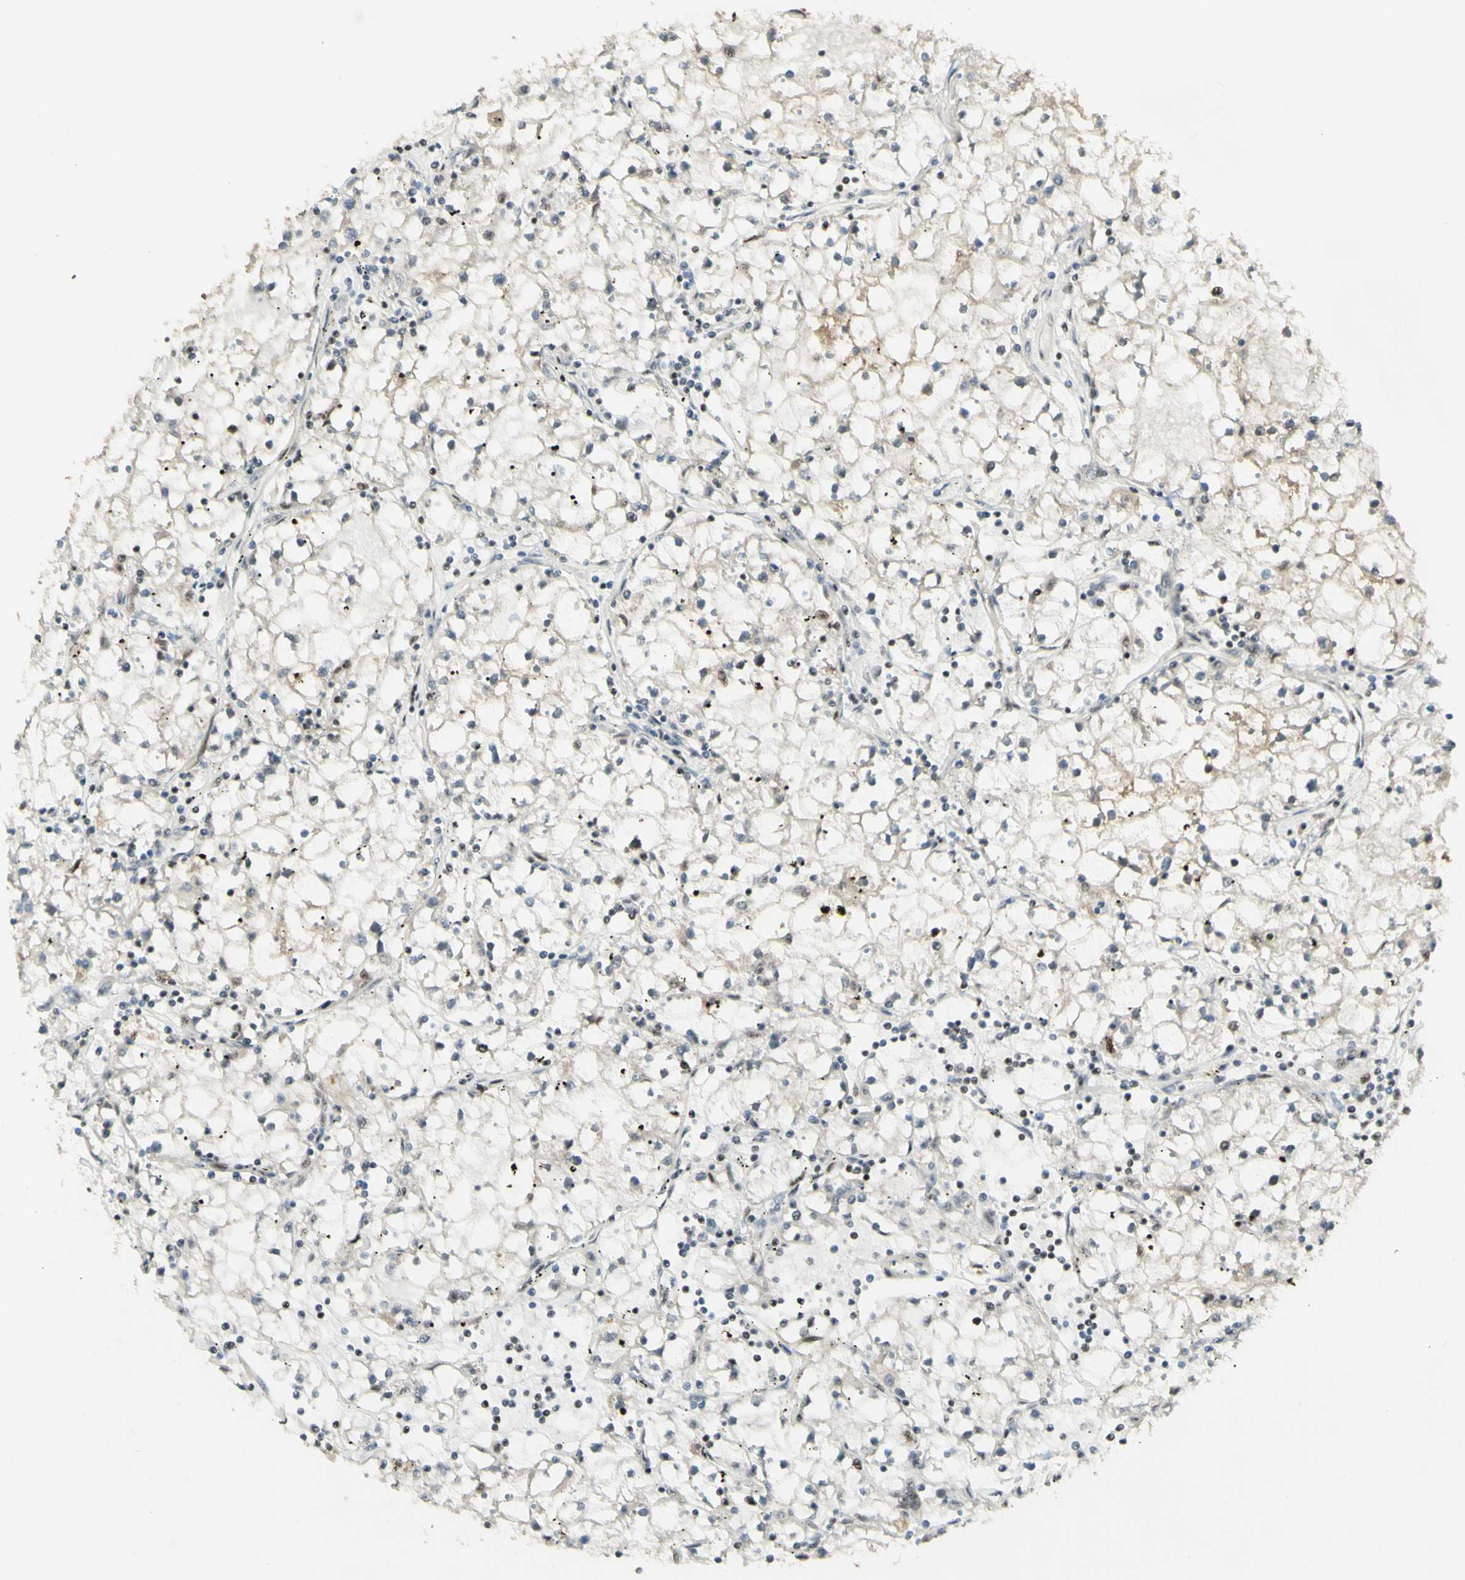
{"staining": {"intensity": "weak", "quantity": "<25%", "location": "nuclear"}, "tissue": "renal cancer", "cell_type": "Tumor cells", "image_type": "cancer", "snomed": [{"axis": "morphology", "description": "Adenocarcinoma, NOS"}, {"axis": "topography", "description": "Kidney"}], "caption": "This is an immunohistochemistry image of adenocarcinoma (renal). There is no positivity in tumor cells.", "gene": "DHX9", "patient": {"sex": "male", "age": 56}}